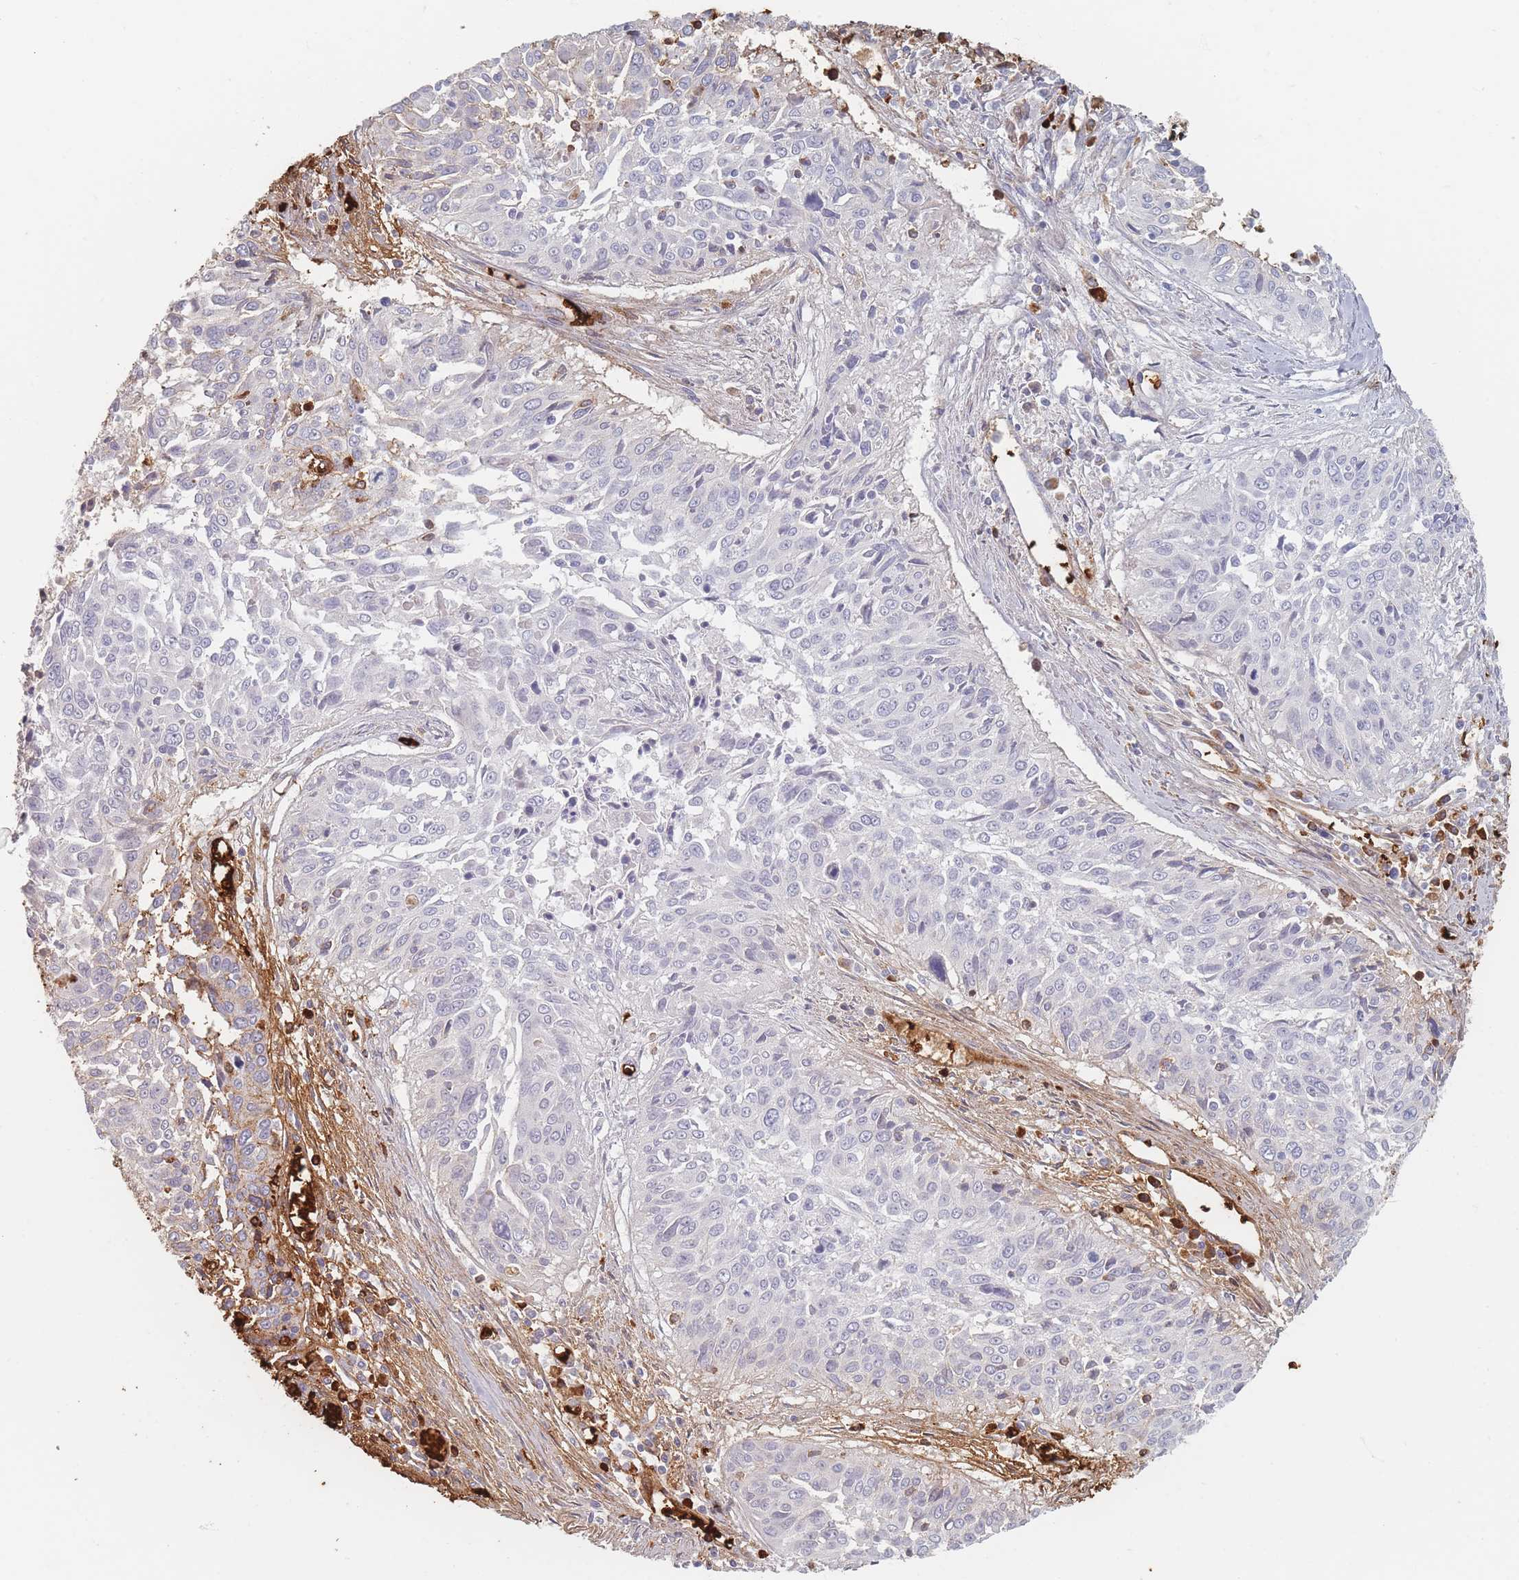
{"staining": {"intensity": "negative", "quantity": "none", "location": "none"}, "tissue": "cervical cancer", "cell_type": "Tumor cells", "image_type": "cancer", "snomed": [{"axis": "morphology", "description": "Squamous cell carcinoma, NOS"}, {"axis": "topography", "description": "Cervix"}], "caption": "A high-resolution micrograph shows immunohistochemistry staining of cervical squamous cell carcinoma, which exhibits no significant positivity in tumor cells. (Immunohistochemistry, brightfield microscopy, high magnification).", "gene": "SLC2A6", "patient": {"sex": "female", "age": 55}}